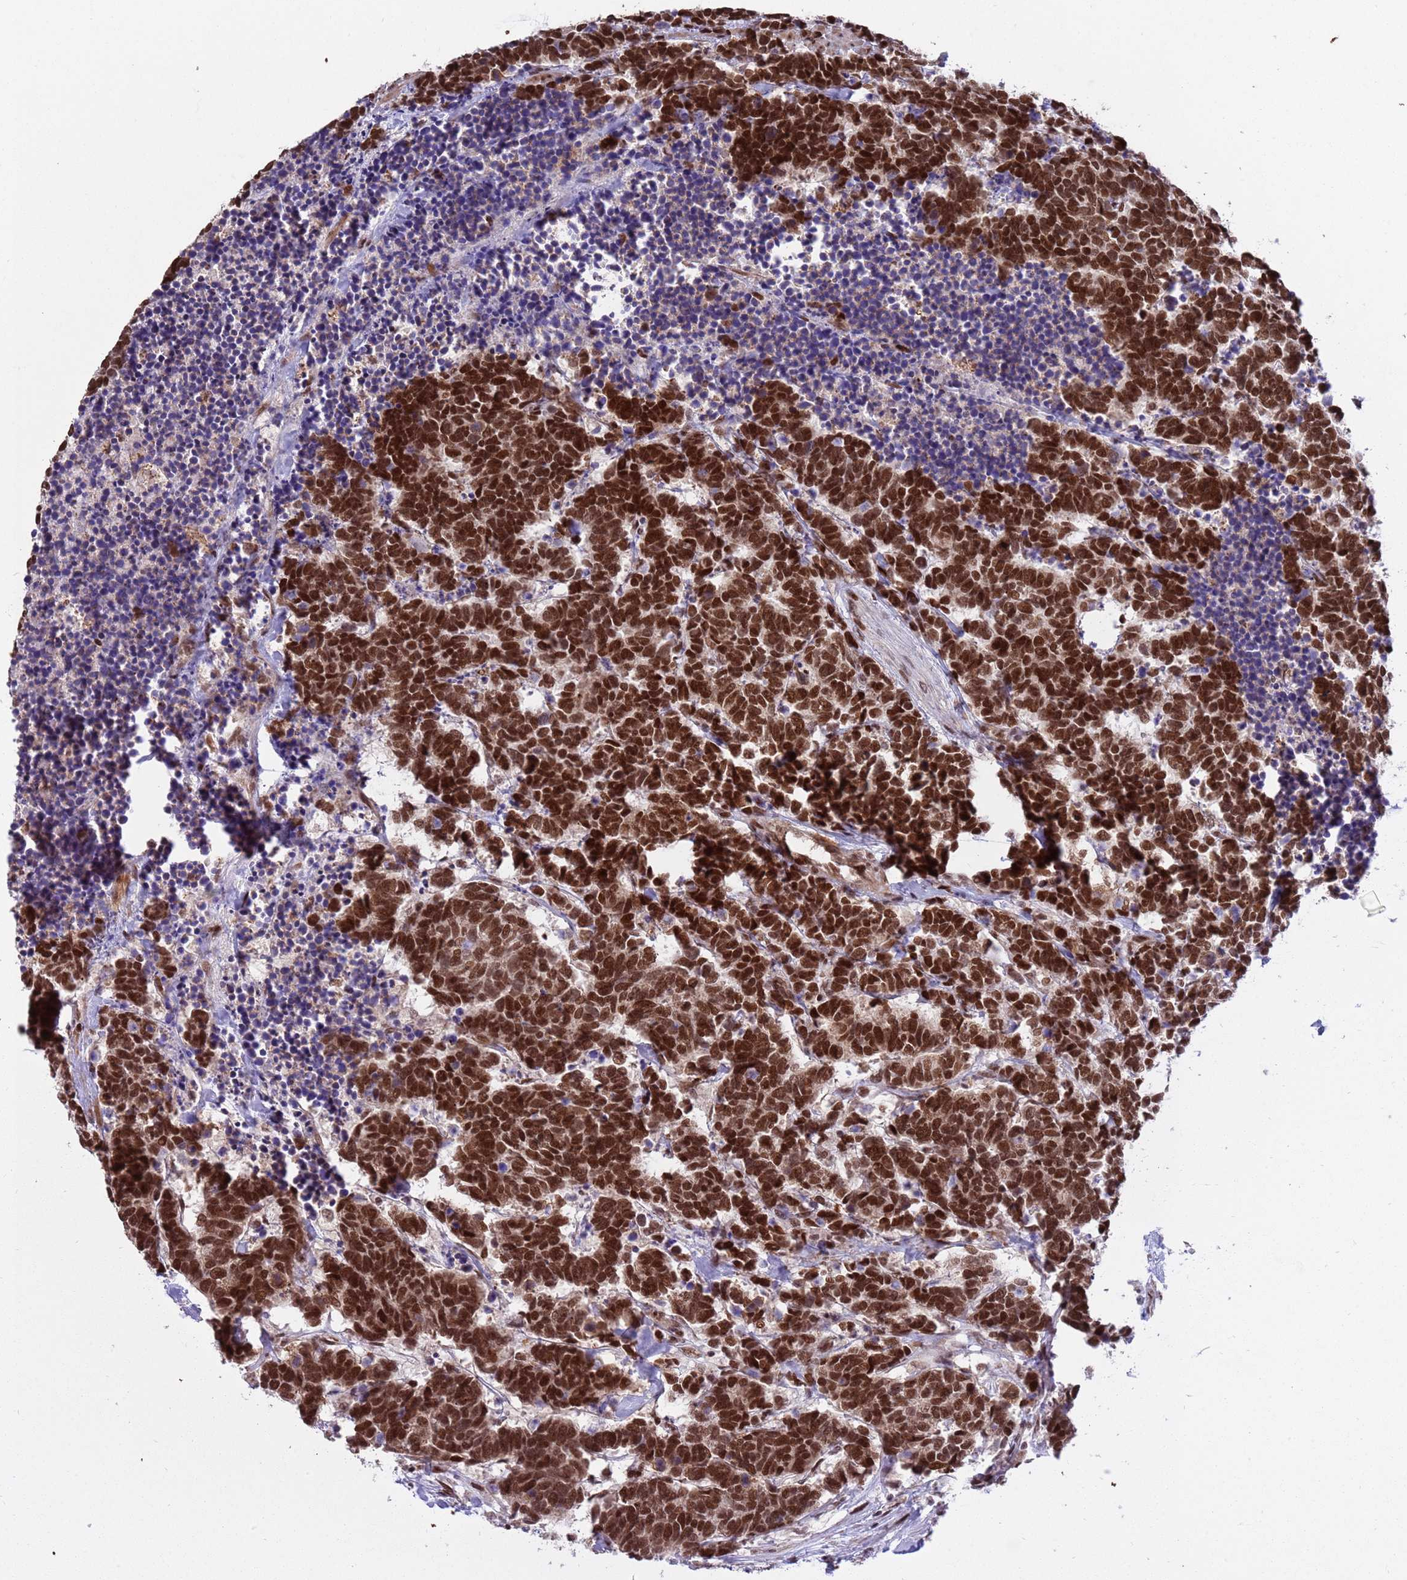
{"staining": {"intensity": "strong", "quantity": ">75%", "location": "cytoplasmic/membranous,nuclear"}, "tissue": "carcinoid", "cell_type": "Tumor cells", "image_type": "cancer", "snomed": [{"axis": "morphology", "description": "Carcinoma, NOS"}, {"axis": "morphology", "description": "Carcinoid, malignant, NOS"}, {"axis": "topography", "description": "Urinary bladder"}], "caption": "This photomicrograph displays immunohistochemistry (IHC) staining of carcinoid, with high strong cytoplasmic/membranous and nuclear staining in approximately >75% of tumor cells.", "gene": "PPM1H", "patient": {"sex": "male", "age": 57}}